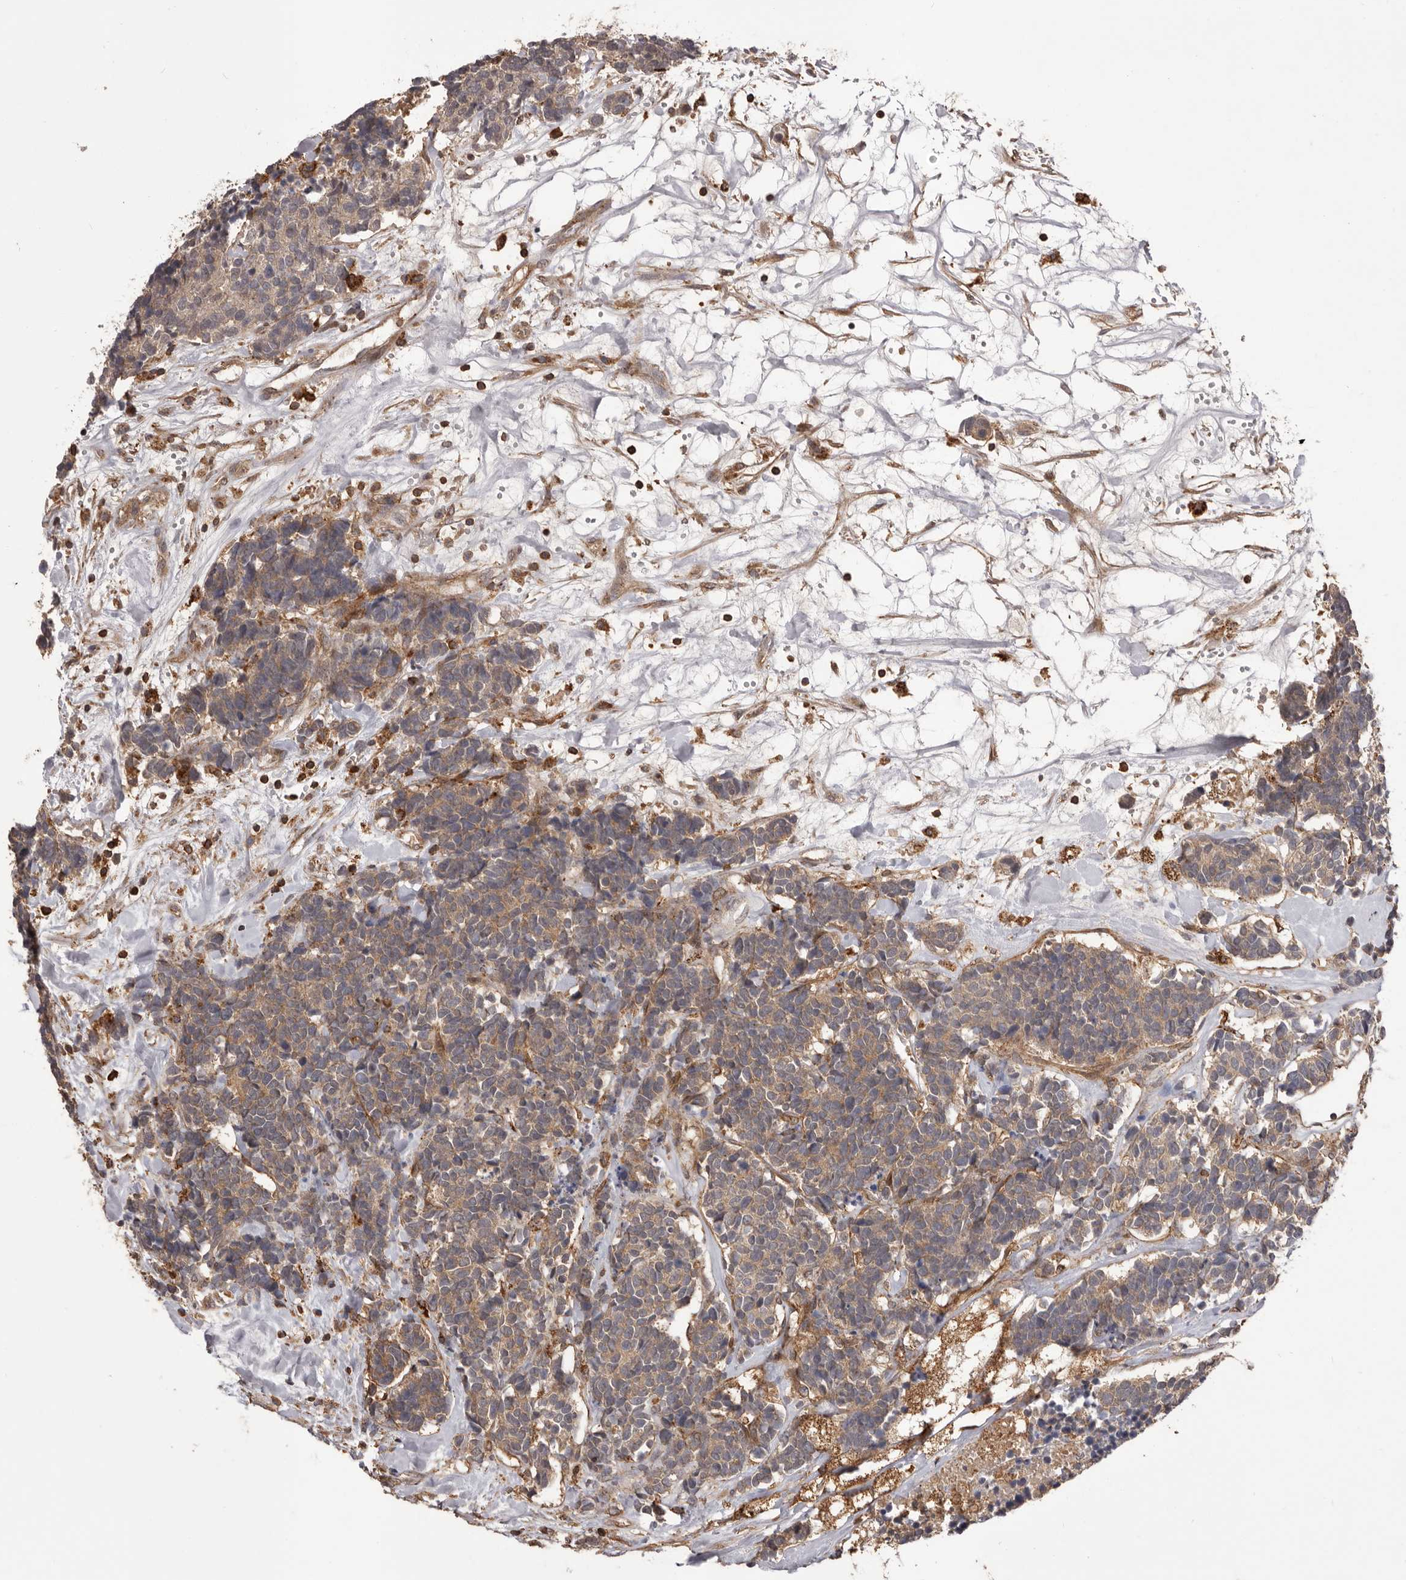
{"staining": {"intensity": "moderate", "quantity": ">75%", "location": "cytoplasmic/membranous"}, "tissue": "carcinoid", "cell_type": "Tumor cells", "image_type": "cancer", "snomed": [{"axis": "morphology", "description": "Carcinoma, NOS"}, {"axis": "morphology", "description": "Carcinoid, malignant, NOS"}, {"axis": "topography", "description": "Urinary bladder"}], "caption": "Immunohistochemistry (DAB) staining of human malignant carcinoid reveals moderate cytoplasmic/membranous protein expression in about >75% of tumor cells.", "gene": "GLIPR2", "patient": {"sex": "male", "age": 57}}